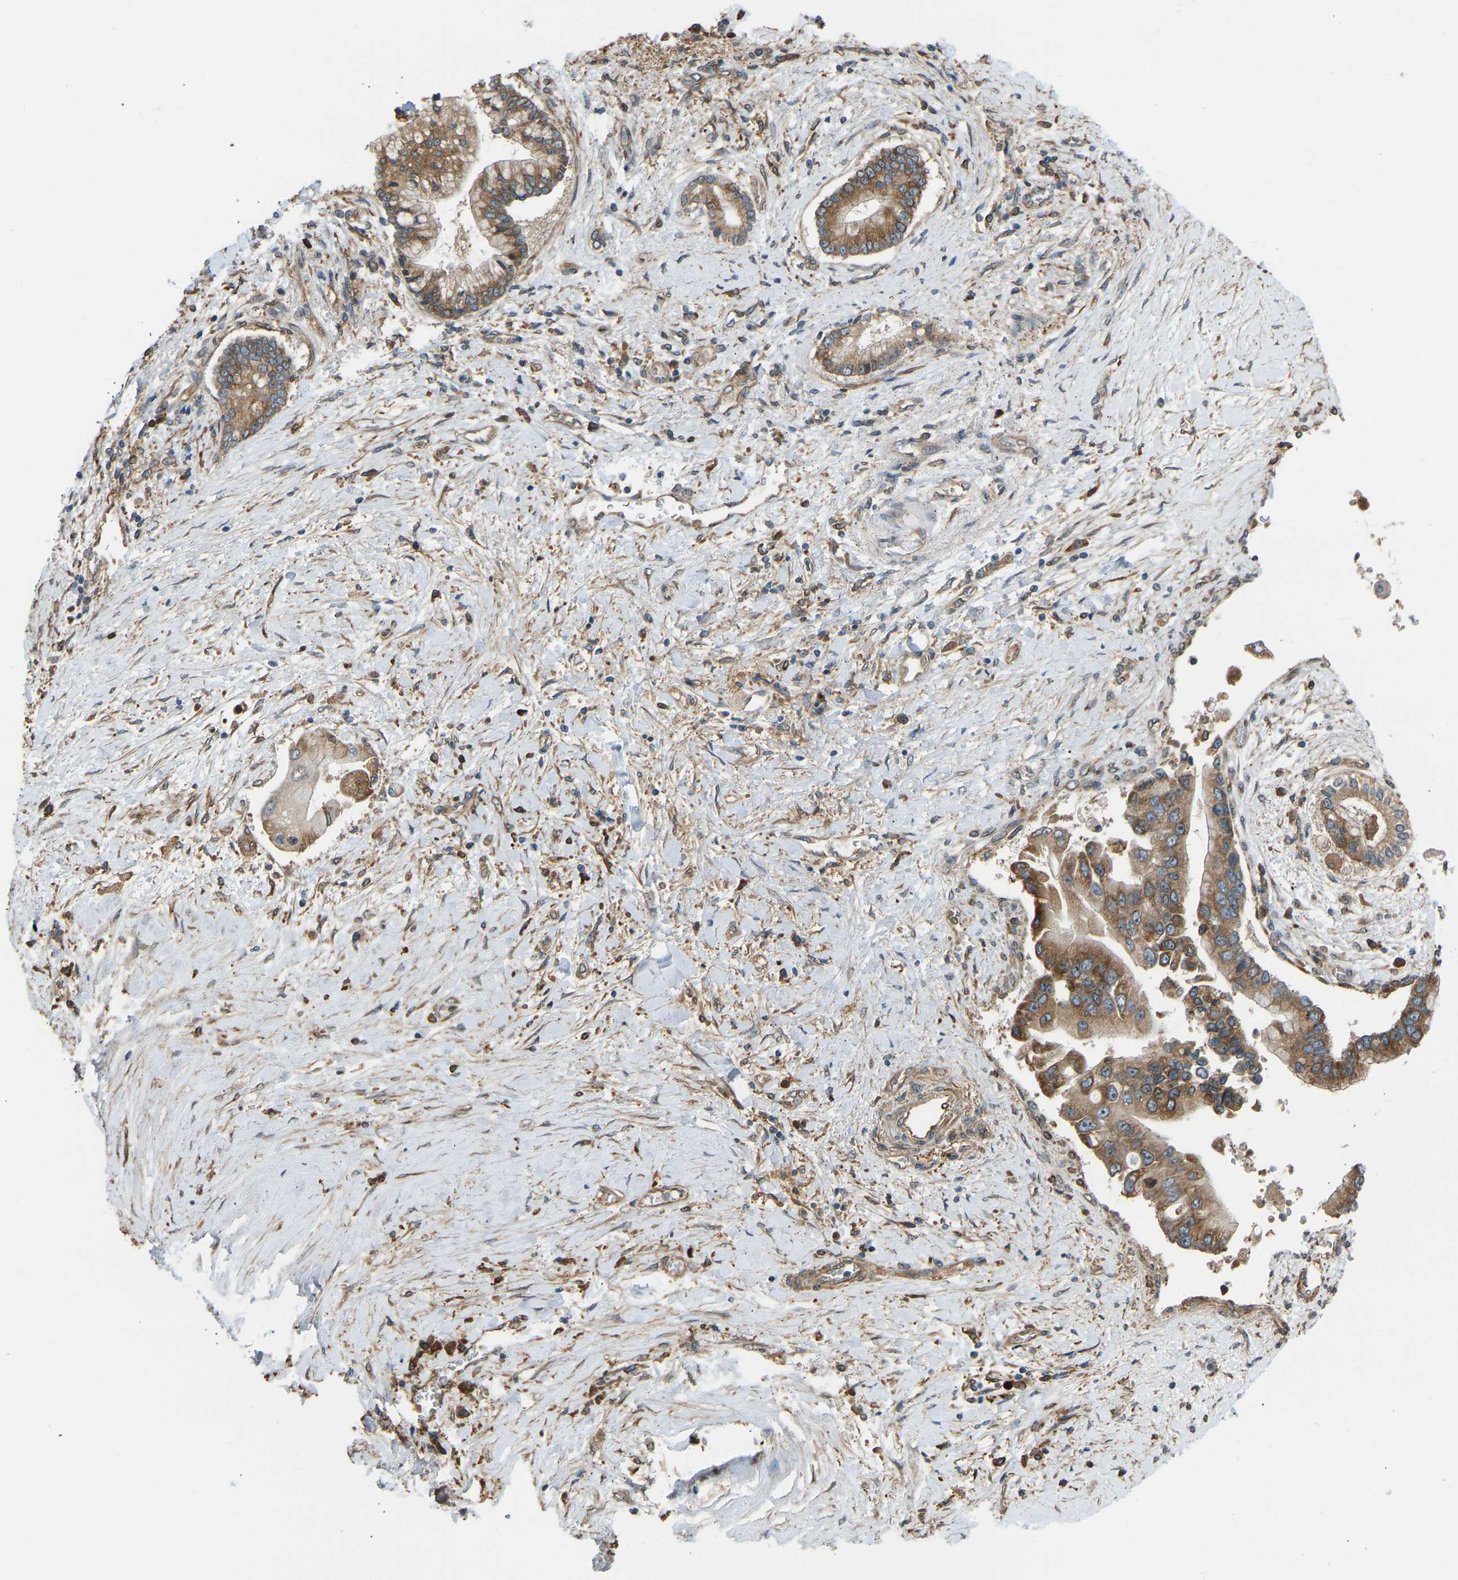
{"staining": {"intensity": "moderate", "quantity": ">75%", "location": "cytoplasmic/membranous"}, "tissue": "liver cancer", "cell_type": "Tumor cells", "image_type": "cancer", "snomed": [{"axis": "morphology", "description": "Cholangiocarcinoma"}, {"axis": "topography", "description": "Liver"}], "caption": "Liver cancer (cholangiocarcinoma) was stained to show a protein in brown. There is medium levels of moderate cytoplasmic/membranous staining in about >75% of tumor cells.", "gene": "OS9", "patient": {"sex": "male", "age": 50}}